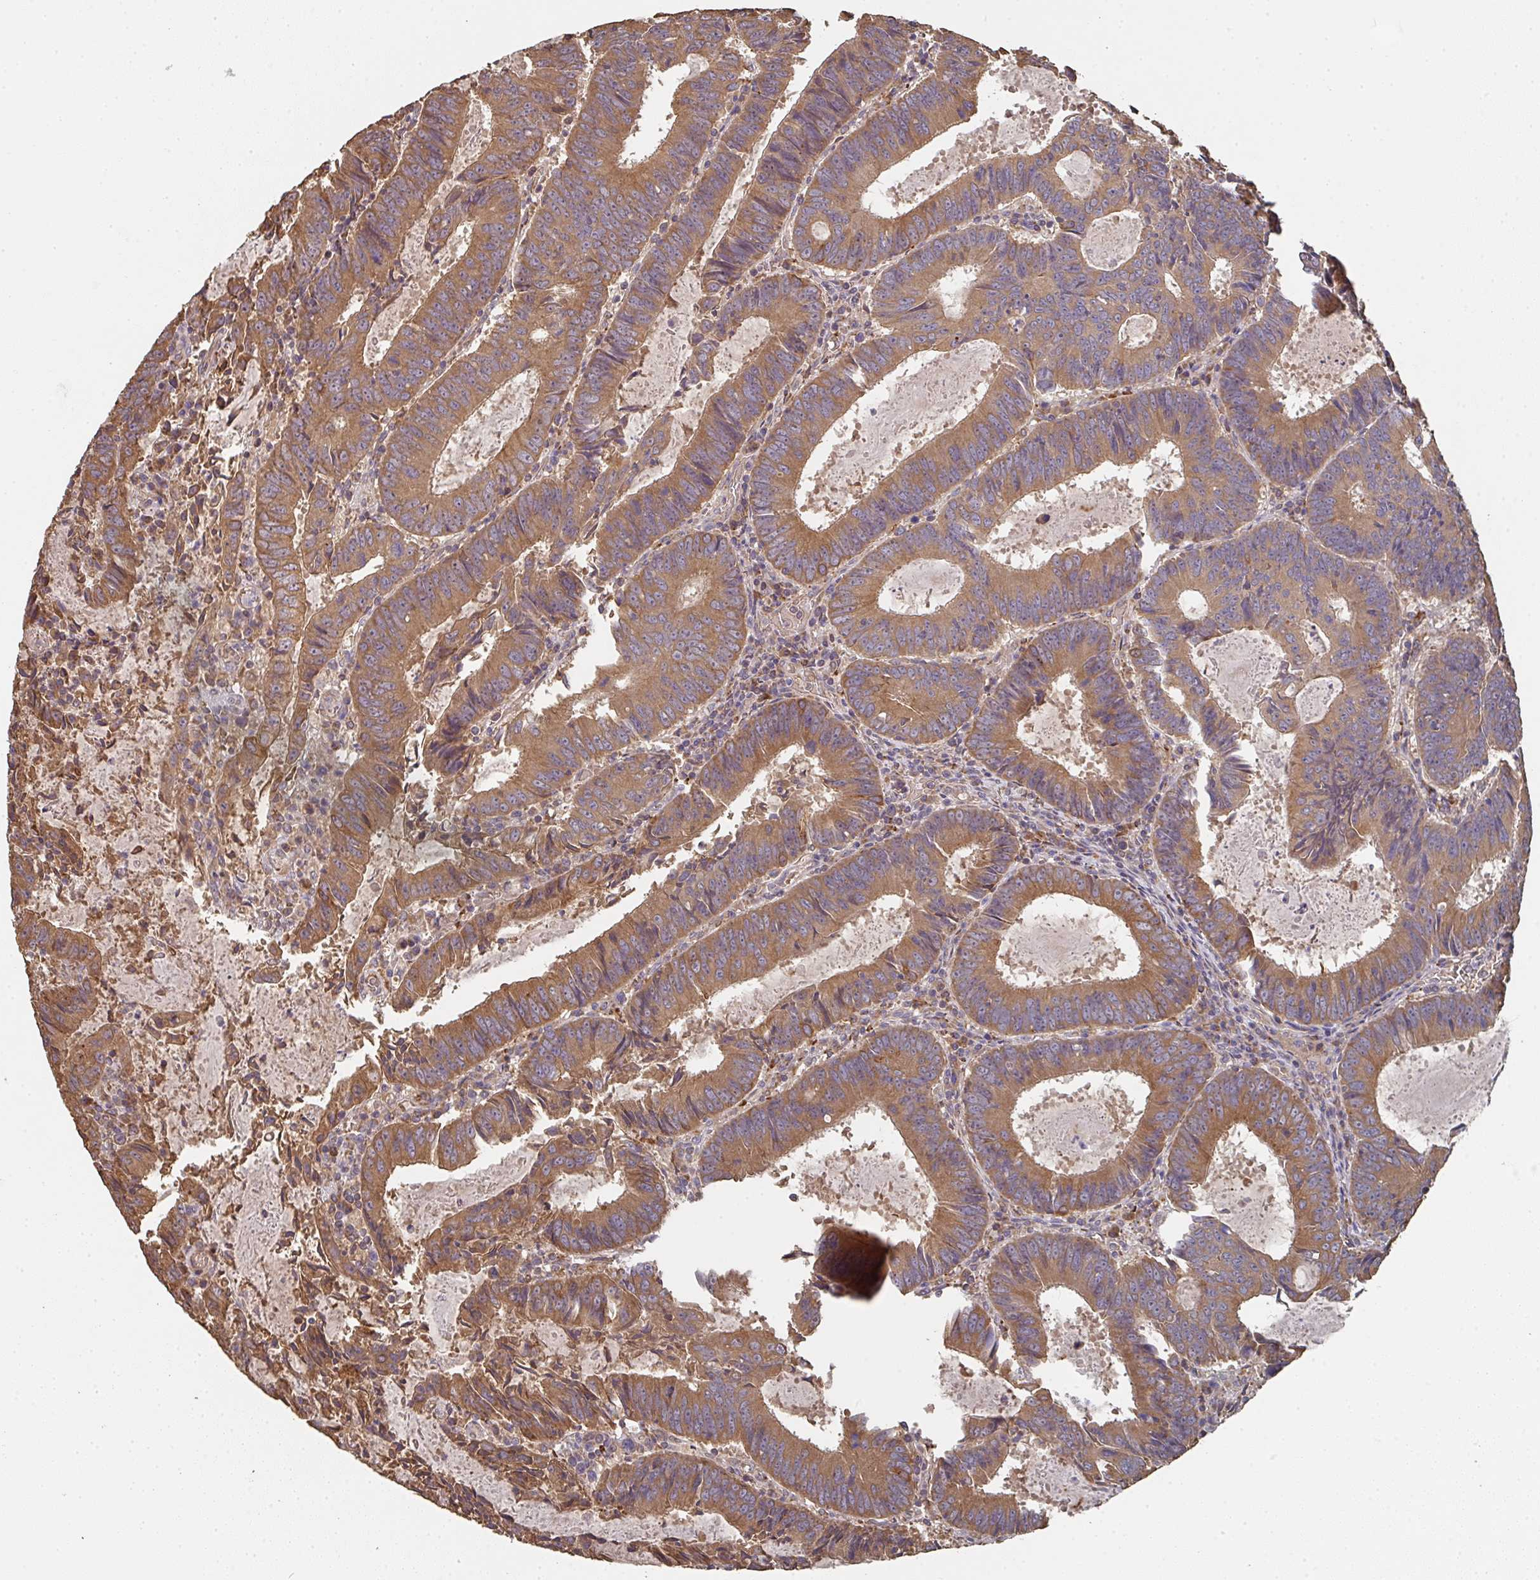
{"staining": {"intensity": "moderate", "quantity": ">75%", "location": "cytoplasmic/membranous"}, "tissue": "colorectal cancer", "cell_type": "Tumor cells", "image_type": "cancer", "snomed": [{"axis": "morphology", "description": "Adenocarcinoma, NOS"}, {"axis": "topography", "description": "Colon"}], "caption": "Adenocarcinoma (colorectal) stained with a brown dye displays moderate cytoplasmic/membranous positive positivity in approximately >75% of tumor cells.", "gene": "POLG", "patient": {"sex": "male", "age": 67}}